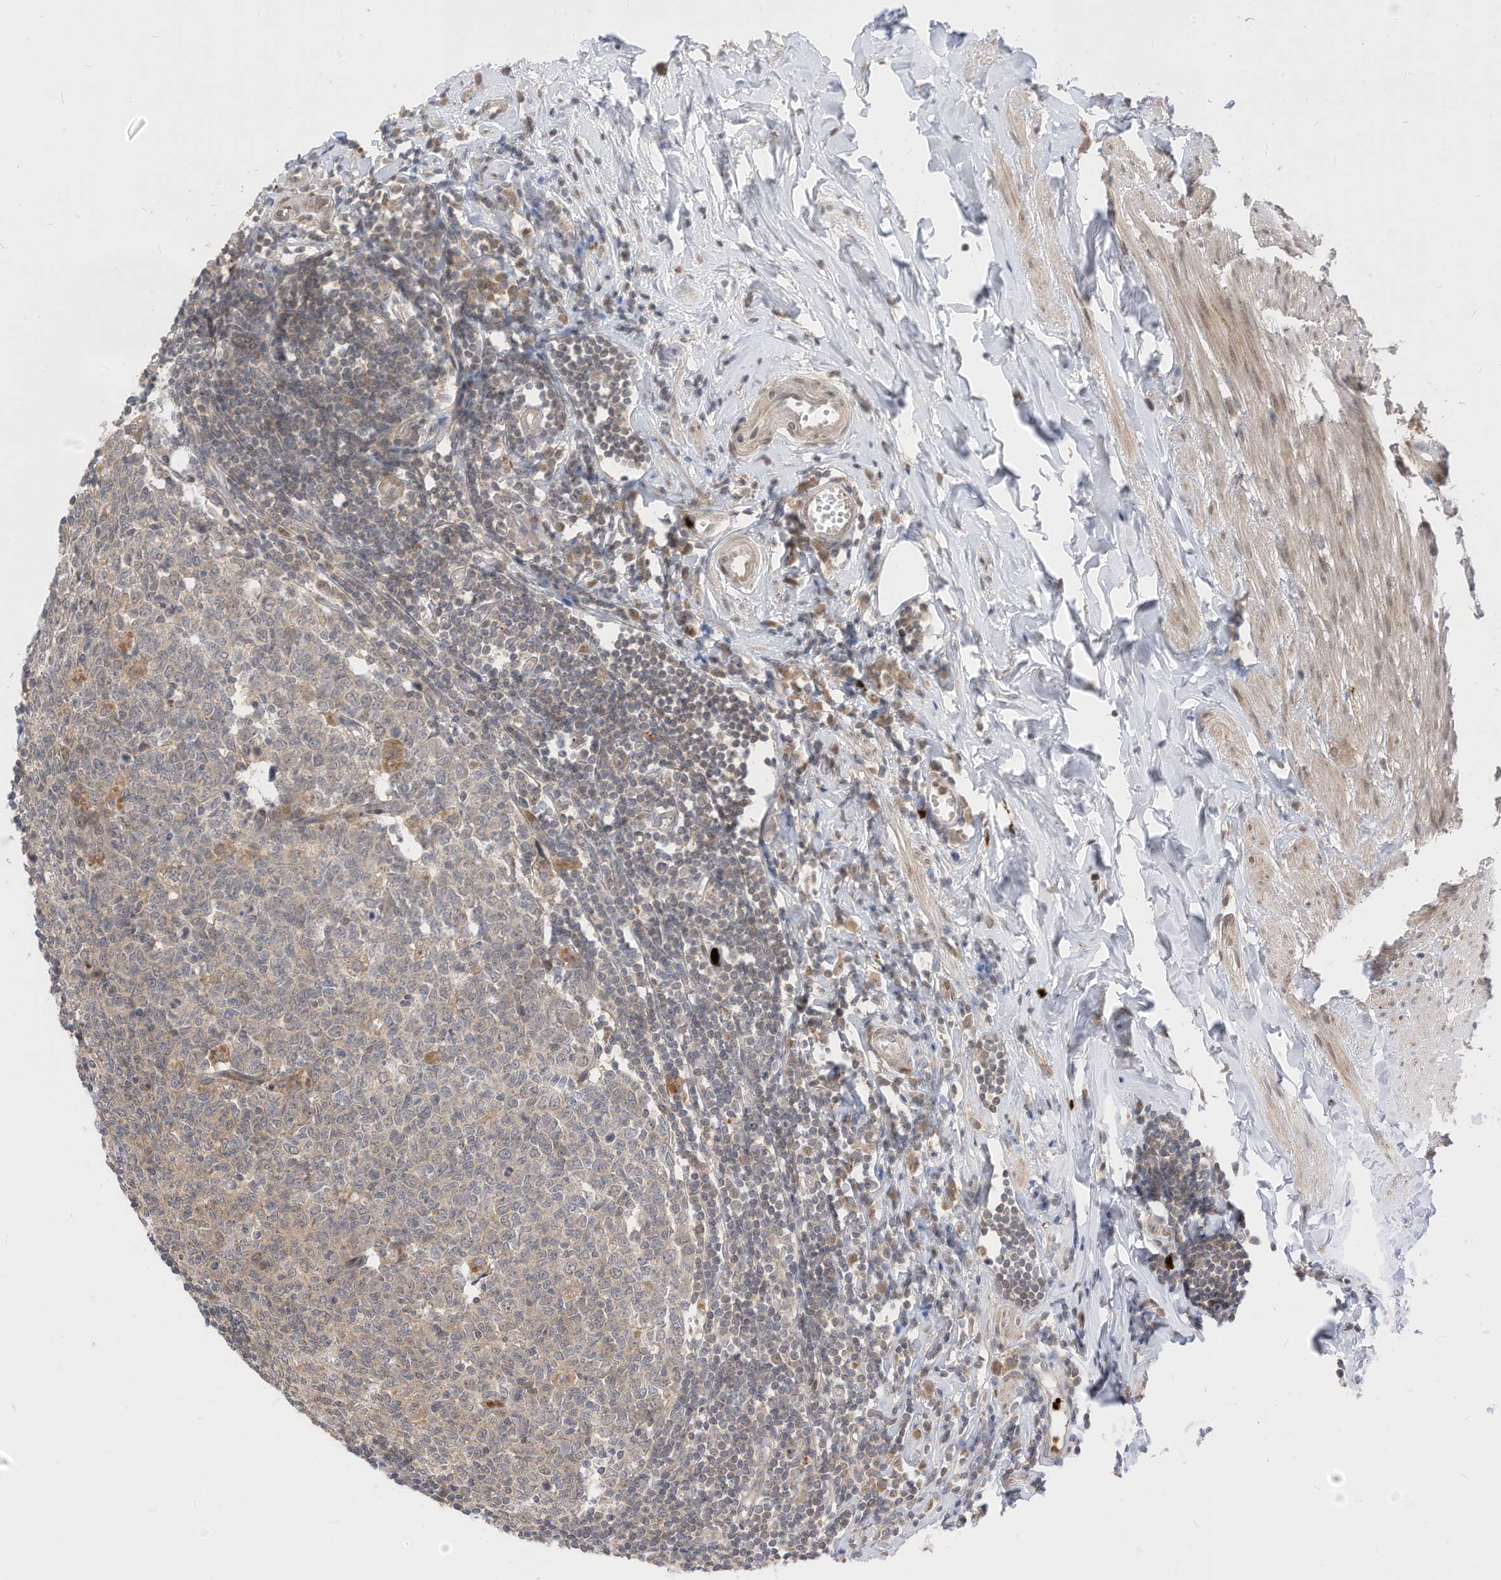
{"staining": {"intensity": "moderate", "quantity": ">75%", "location": "cytoplasmic/membranous"}, "tissue": "appendix", "cell_type": "Glandular cells", "image_type": "normal", "snomed": [{"axis": "morphology", "description": "Normal tissue, NOS"}, {"axis": "topography", "description": "Appendix"}], "caption": "Protein staining shows moderate cytoplasmic/membranous positivity in approximately >75% of glandular cells in benign appendix. Nuclei are stained in blue.", "gene": "CNKSR1", "patient": {"sex": "female", "age": 54}}